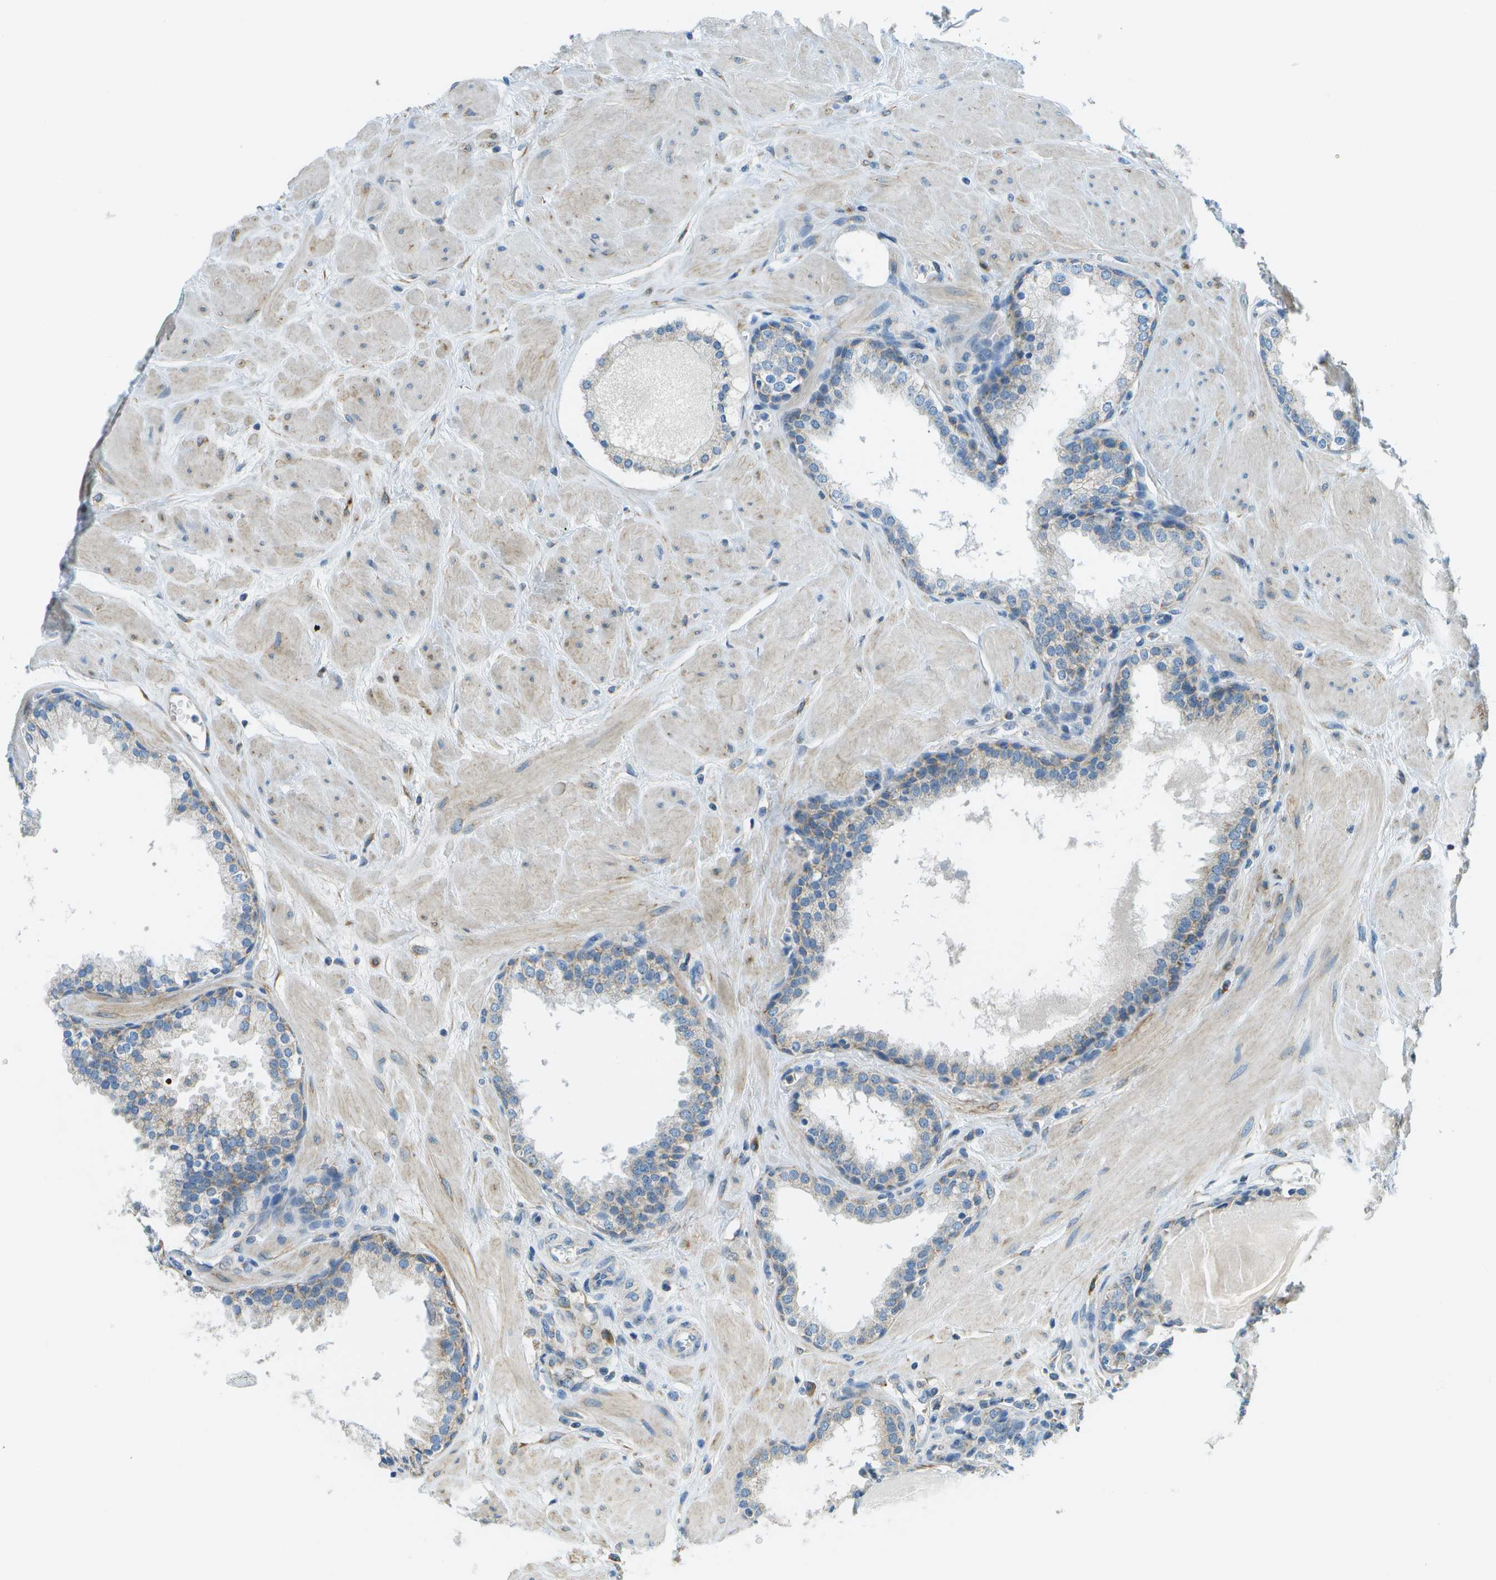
{"staining": {"intensity": "weak", "quantity": "<25%", "location": "cytoplasmic/membranous"}, "tissue": "prostate", "cell_type": "Glandular cells", "image_type": "normal", "snomed": [{"axis": "morphology", "description": "Normal tissue, NOS"}, {"axis": "topography", "description": "Prostate"}], "caption": "Glandular cells are negative for protein expression in normal human prostate. The staining is performed using DAB brown chromogen with nuclei counter-stained in using hematoxylin.", "gene": "PTGIS", "patient": {"sex": "male", "age": 51}}